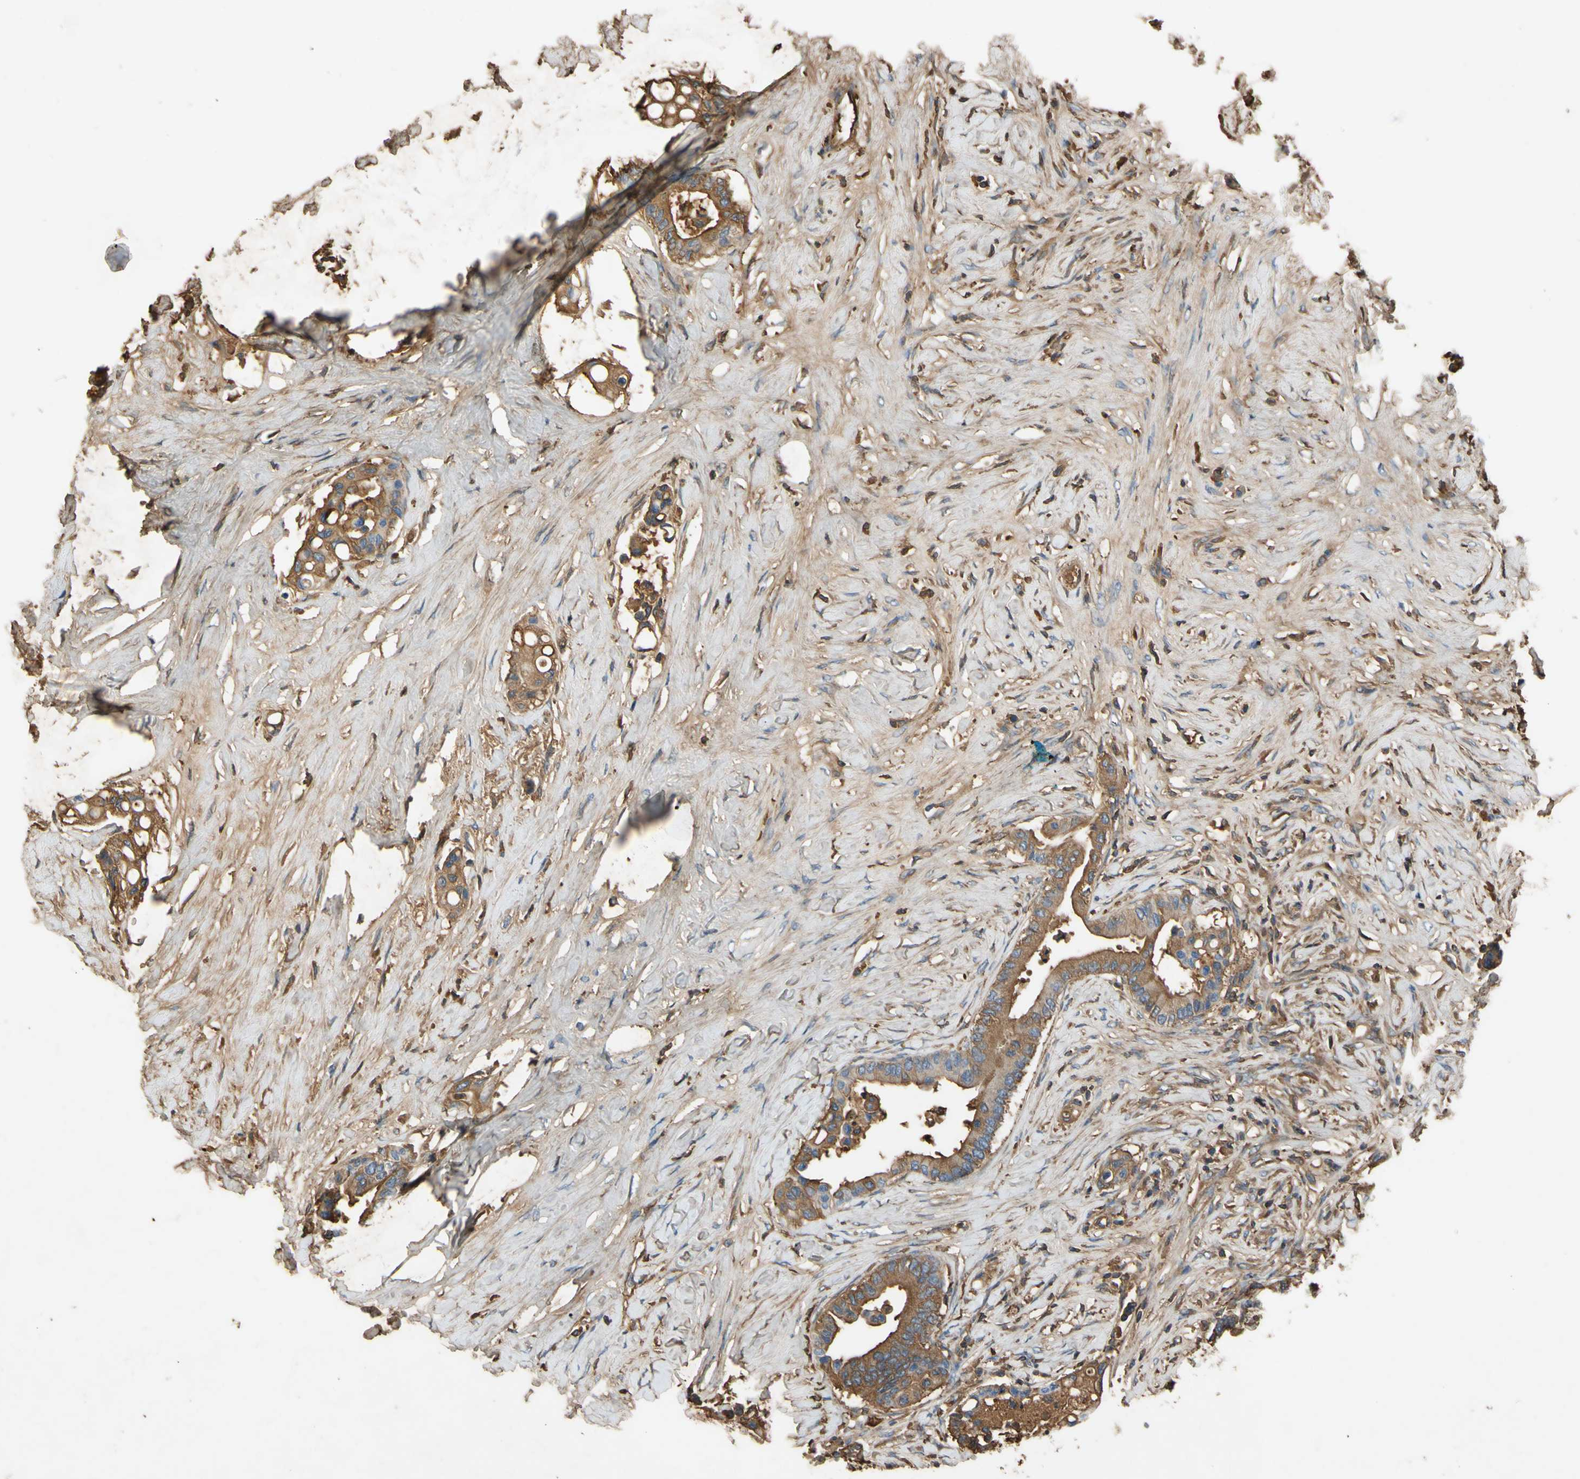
{"staining": {"intensity": "moderate", "quantity": ">75%", "location": "cytoplasmic/membranous"}, "tissue": "colorectal cancer", "cell_type": "Tumor cells", "image_type": "cancer", "snomed": [{"axis": "morphology", "description": "Normal tissue, NOS"}, {"axis": "morphology", "description": "Adenocarcinoma, NOS"}, {"axis": "topography", "description": "Colon"}], "caption": "Moderate cytoplasmic/membranous staining for a protein is identified in approximately >75% of tumor cells of colorectal cancer (adenocarcinoma) using immunohistochemistry.", "gene": "TIMP2", "patient": {"sex": "male", "age": 82}}